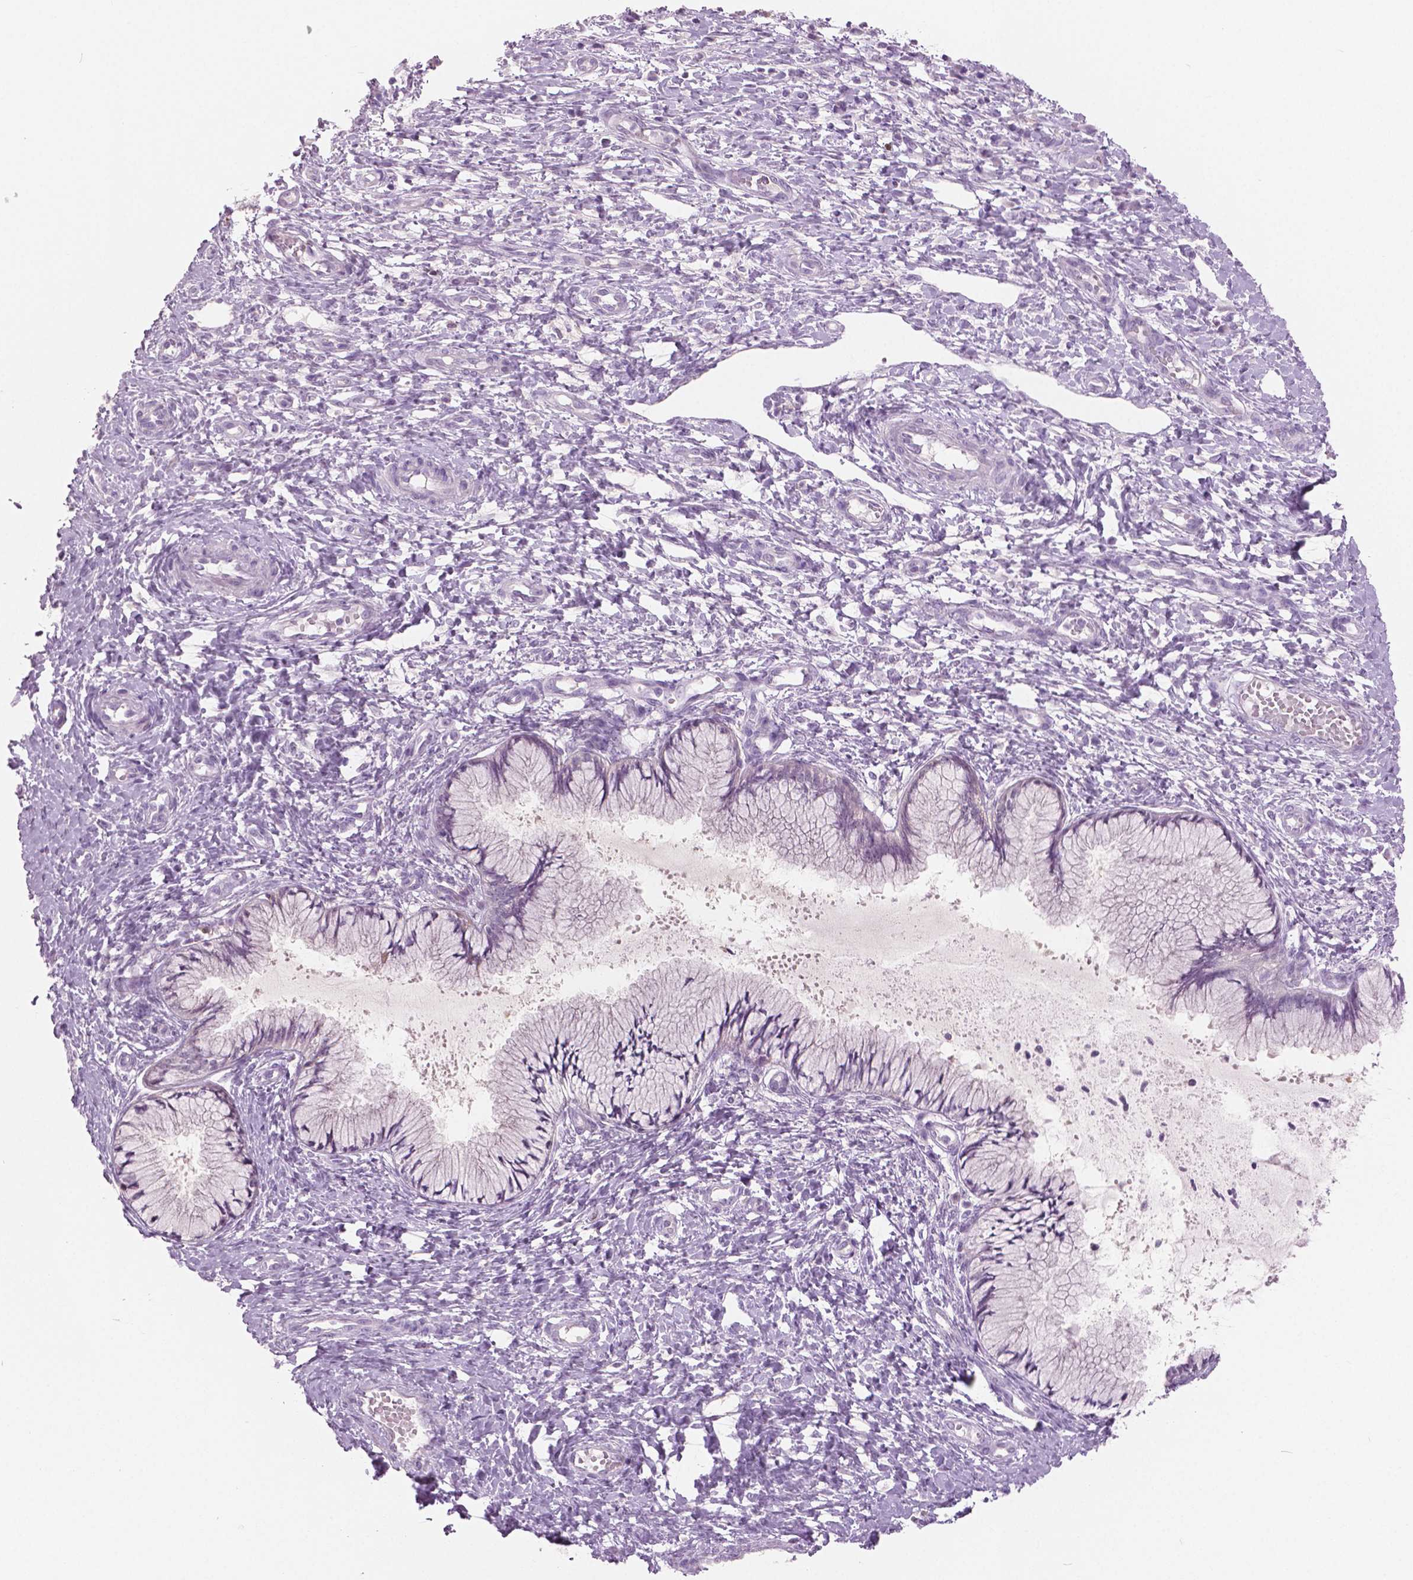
{"staining": {"intensity": "weak", "quantity": "<25%", "location": "cytoplasmic/membranous"}, "tissue": "cervix", "cell_type": "Glandular cells", "image_type": "normal", "snomed": [{"axis": "morphology", "description": "Normal tissue, NOS"}, {"axis": "topography", "description": "Cervix"}], "caption": "Cervix stained for a protein using immunohistochemistry (IHC) reveals no staining glandular cells.", "gene": "GALM", "patient": {"sex": "female", "age": 37}}